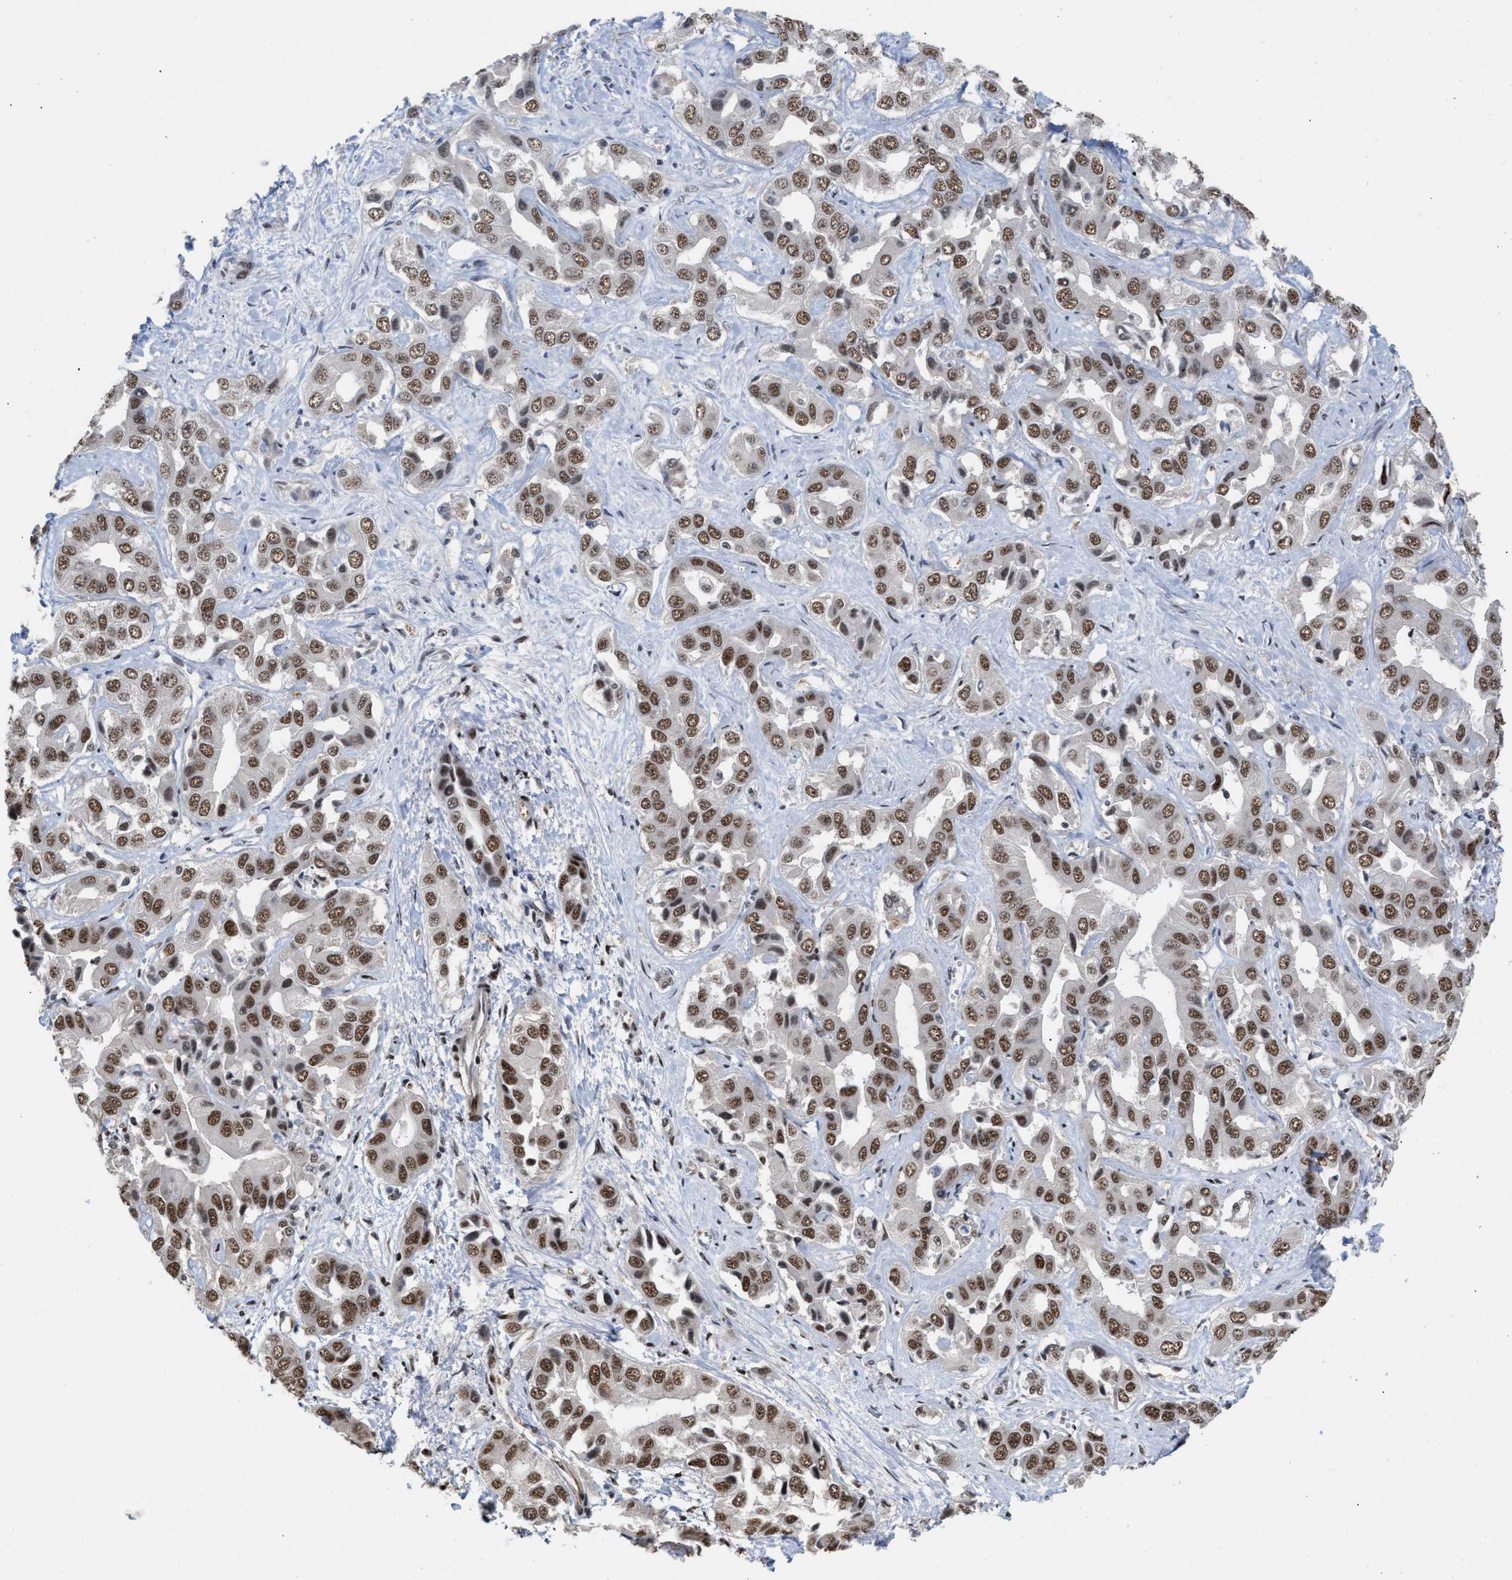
{"staining": {"intensity": "strong", "quantity": ">75%", "location": "nuclear"}, "tissue": "liver cancer", "cell_type": "Tumor cells", "image_type": "cancer", "snomed": [{"axis": "morphology", "description": "Cholangiocarcinoma"}, {"axis": "topography", "description": "Liver"}], "caption": "This photomicrograph demonstrates IHC staining of human liver cancer, with high strong nuclear staining in approximately >75% of tumor cells.", "gene": "EIF4A3", "patient": {"sex": "female", "age": 52}}